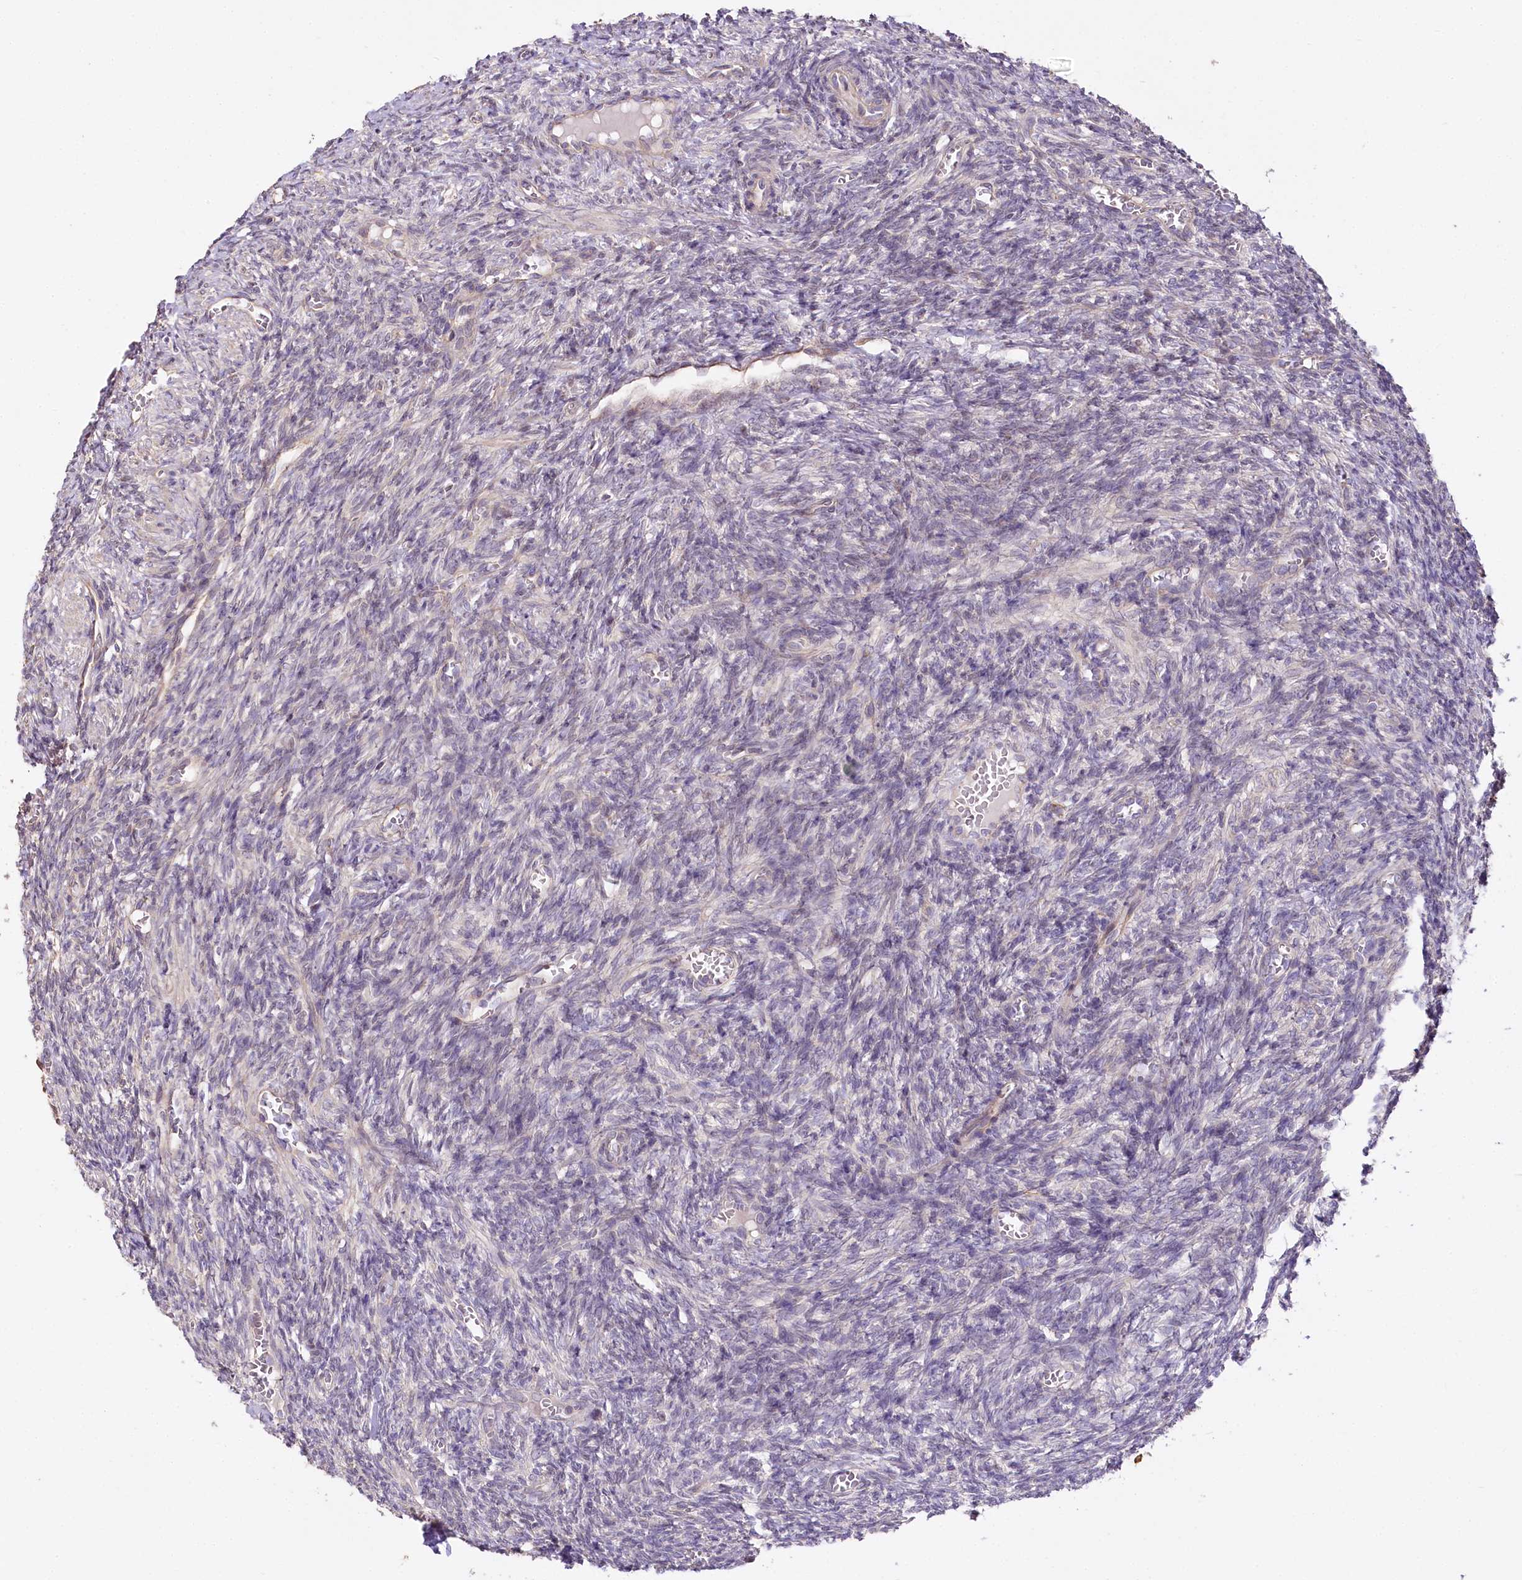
{"staining": {"intensity": "negative", "quantity": "none", "location": "none"}, "tissue": "ovary", "cell_type": "Ovarian stroma cells", "image_type": "normal", "snomed": [{"axis": "morphology", "description": "Normal tissue, NOS"}, {"axis": "topography", "description": "Ovary"}], "caption": "Immunohistochemistry (IHC) micrograph of unremarkable ovary stained for a protein (brown), which reveals no expression in ovarian stroma cells. Brightfield microscopy of immunohistochemistry (IHC) stained with DAB (brown) and hematoxylin (blue), captured at high magnification.", "gene": "ZNF226", "patient": {"sex": "female", "age": 27}}